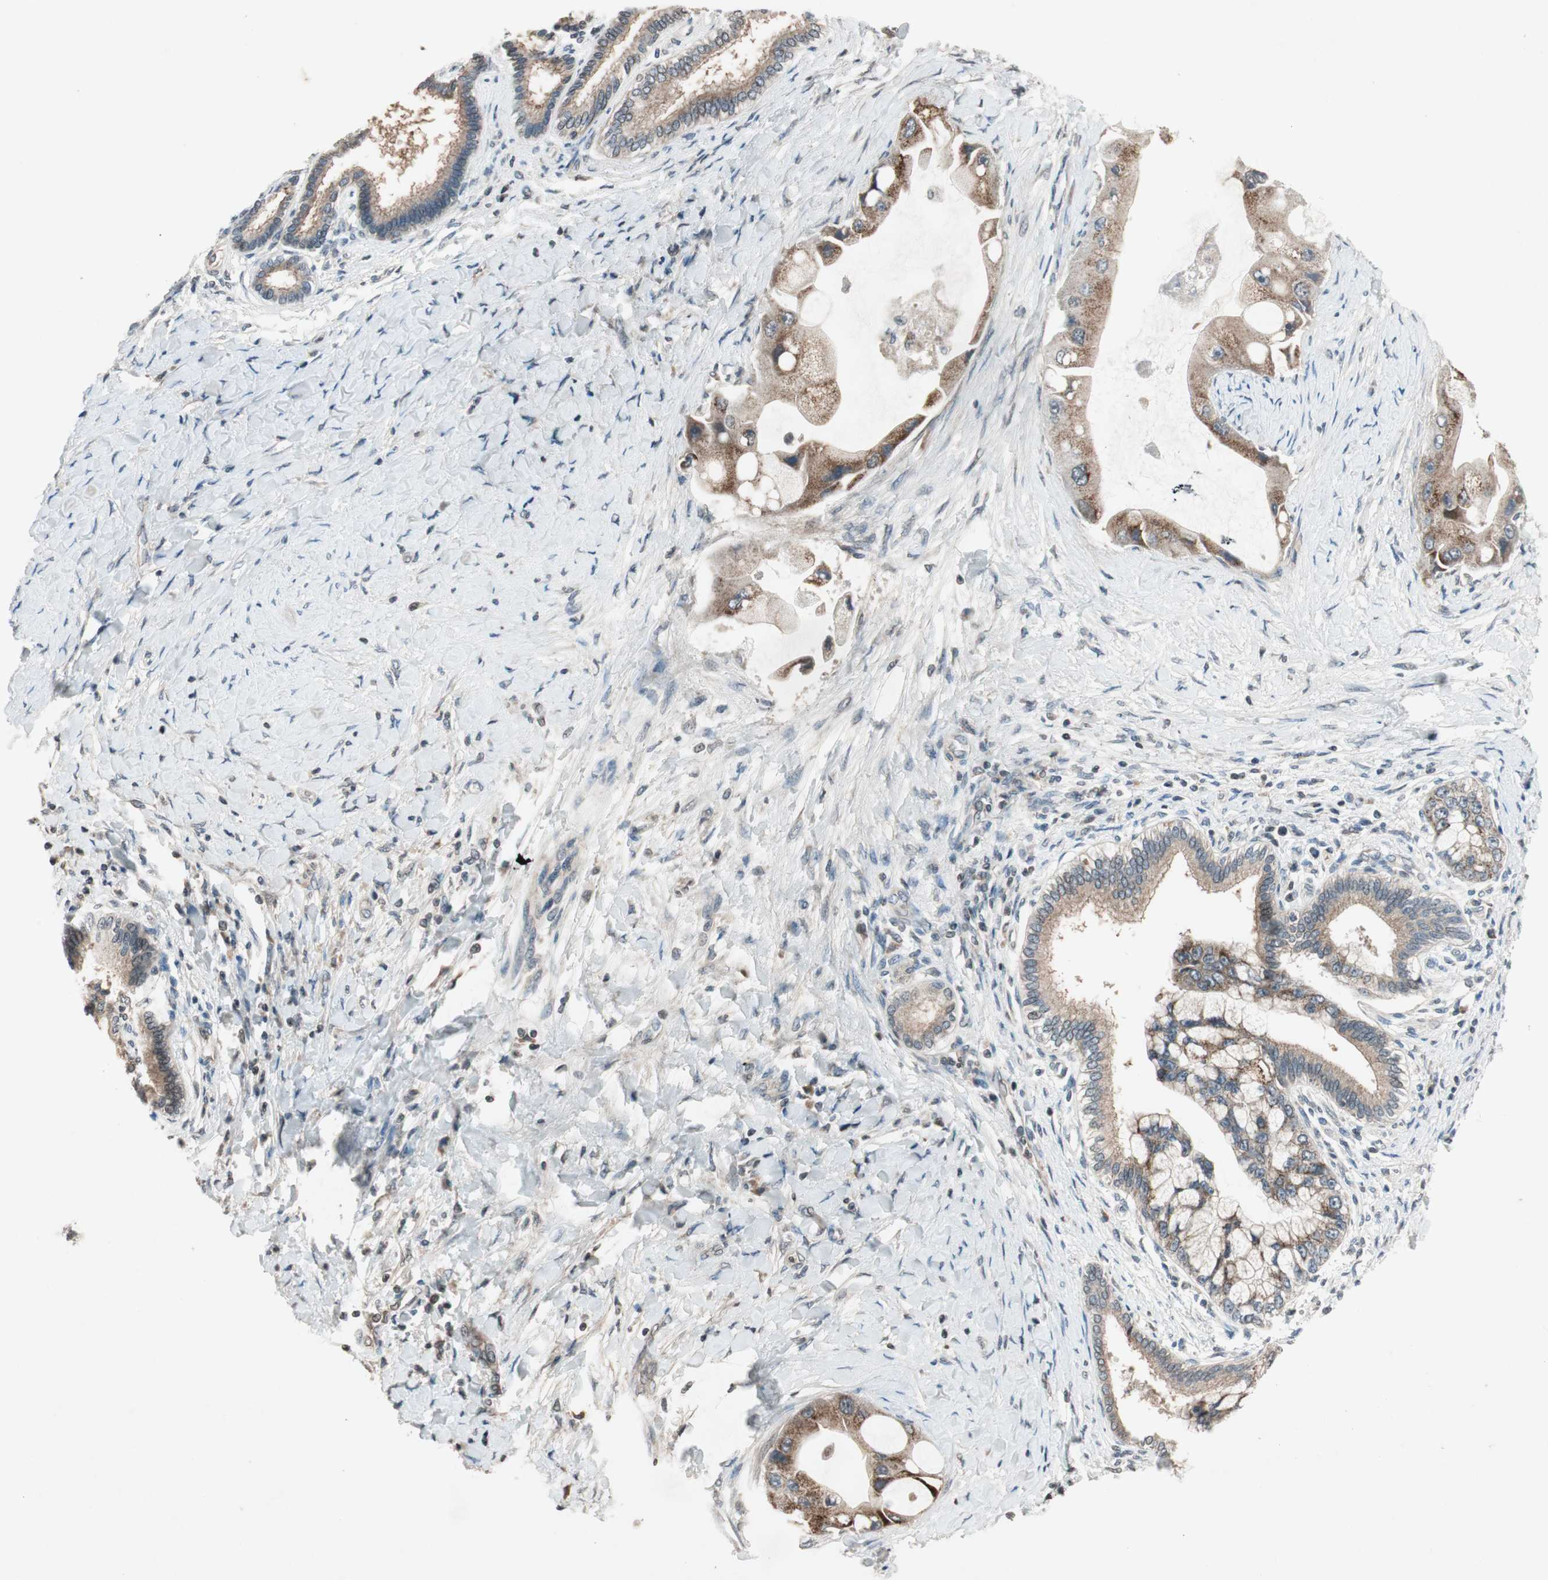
{"staining": {"intensity": "moderate", "quantity": ">75%", "location": "cytoplasmic/membranous"}, "tissue": "liver cancer", "cell_type": "Tumor cells", "image_type": "cancer", "snomed": [{"axis": "morphology", "description": "Normal tissue, NOS"}, {"axis": "morphology", "description": "Cholangiocarcinoma"}, {"axis": "topography", "description": "Liver"}, {"axis": "topography", "description": "Peripheral nerve tissue"}], "caption": "Immunohistochemical staining of liver cancer (cholangiocarcinoma) shows moderate cytoplasmic/membranous protein expression in approximately >75% of tumor cells.", "gene": "GCLM", "patient": {"sex": "male", "age": 50}}